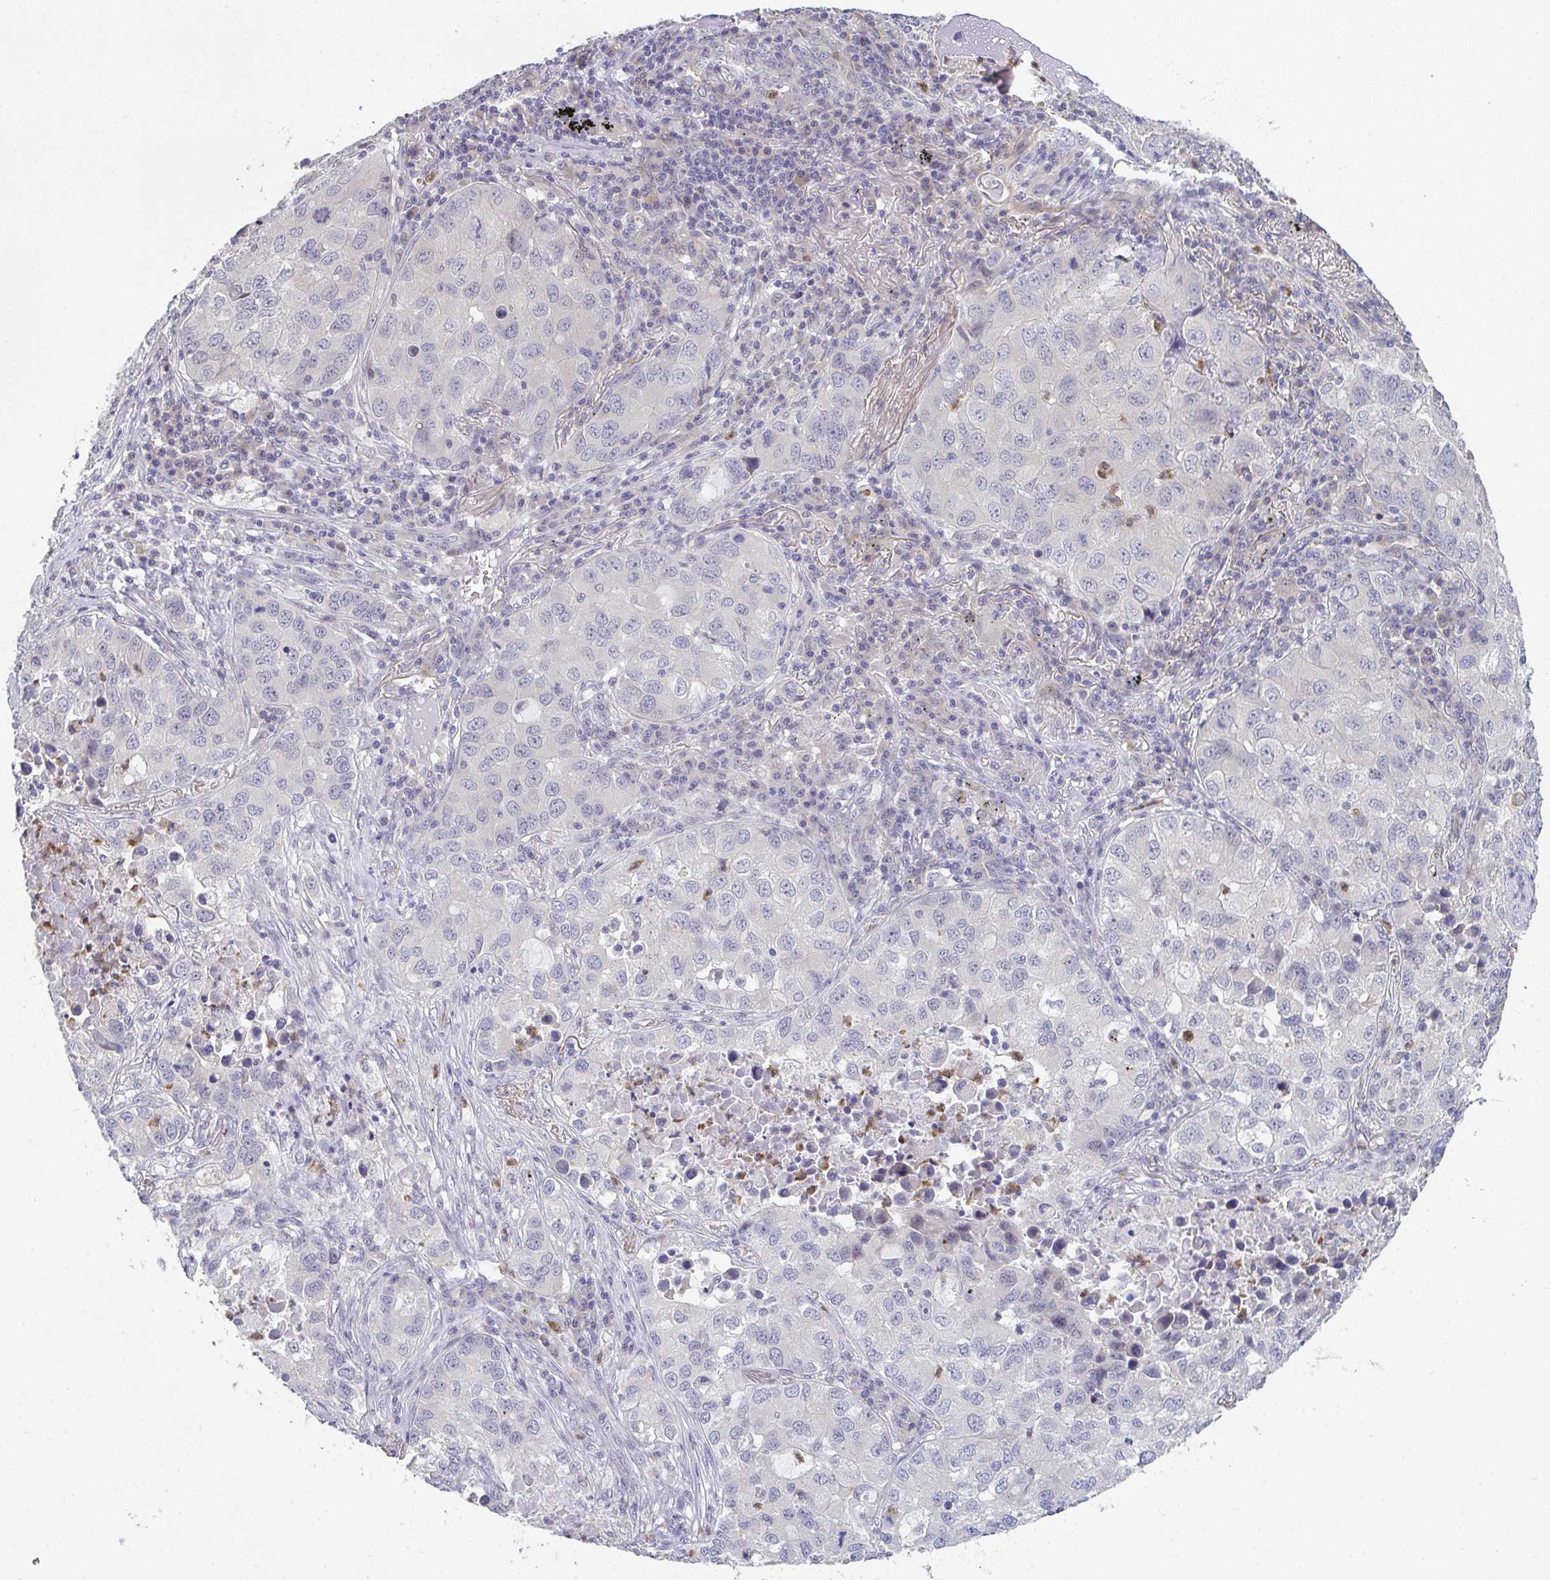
{"staining": {"intensity": "negative", "quantity": "none", "location": "none"}, "tissue": "lung cancer", "cell_type": "Tumor cells", "image_type": "cancer", "snomed": [{"axis": "morphology", "description": "Normal morphology"}, {"axis": "morphology", "description": "Adenocarcinoma, NOS"}, {"axis": "topography", "description": "Lymph node"}, {"axis": "topography", "description": "Lung"}], "caption": "There is no significant positivity in tumor cells of lung cancer. Nuclei are stained in blue.", "gene": "RIOK1", "patient": {"sex": "female", "age": 51}}